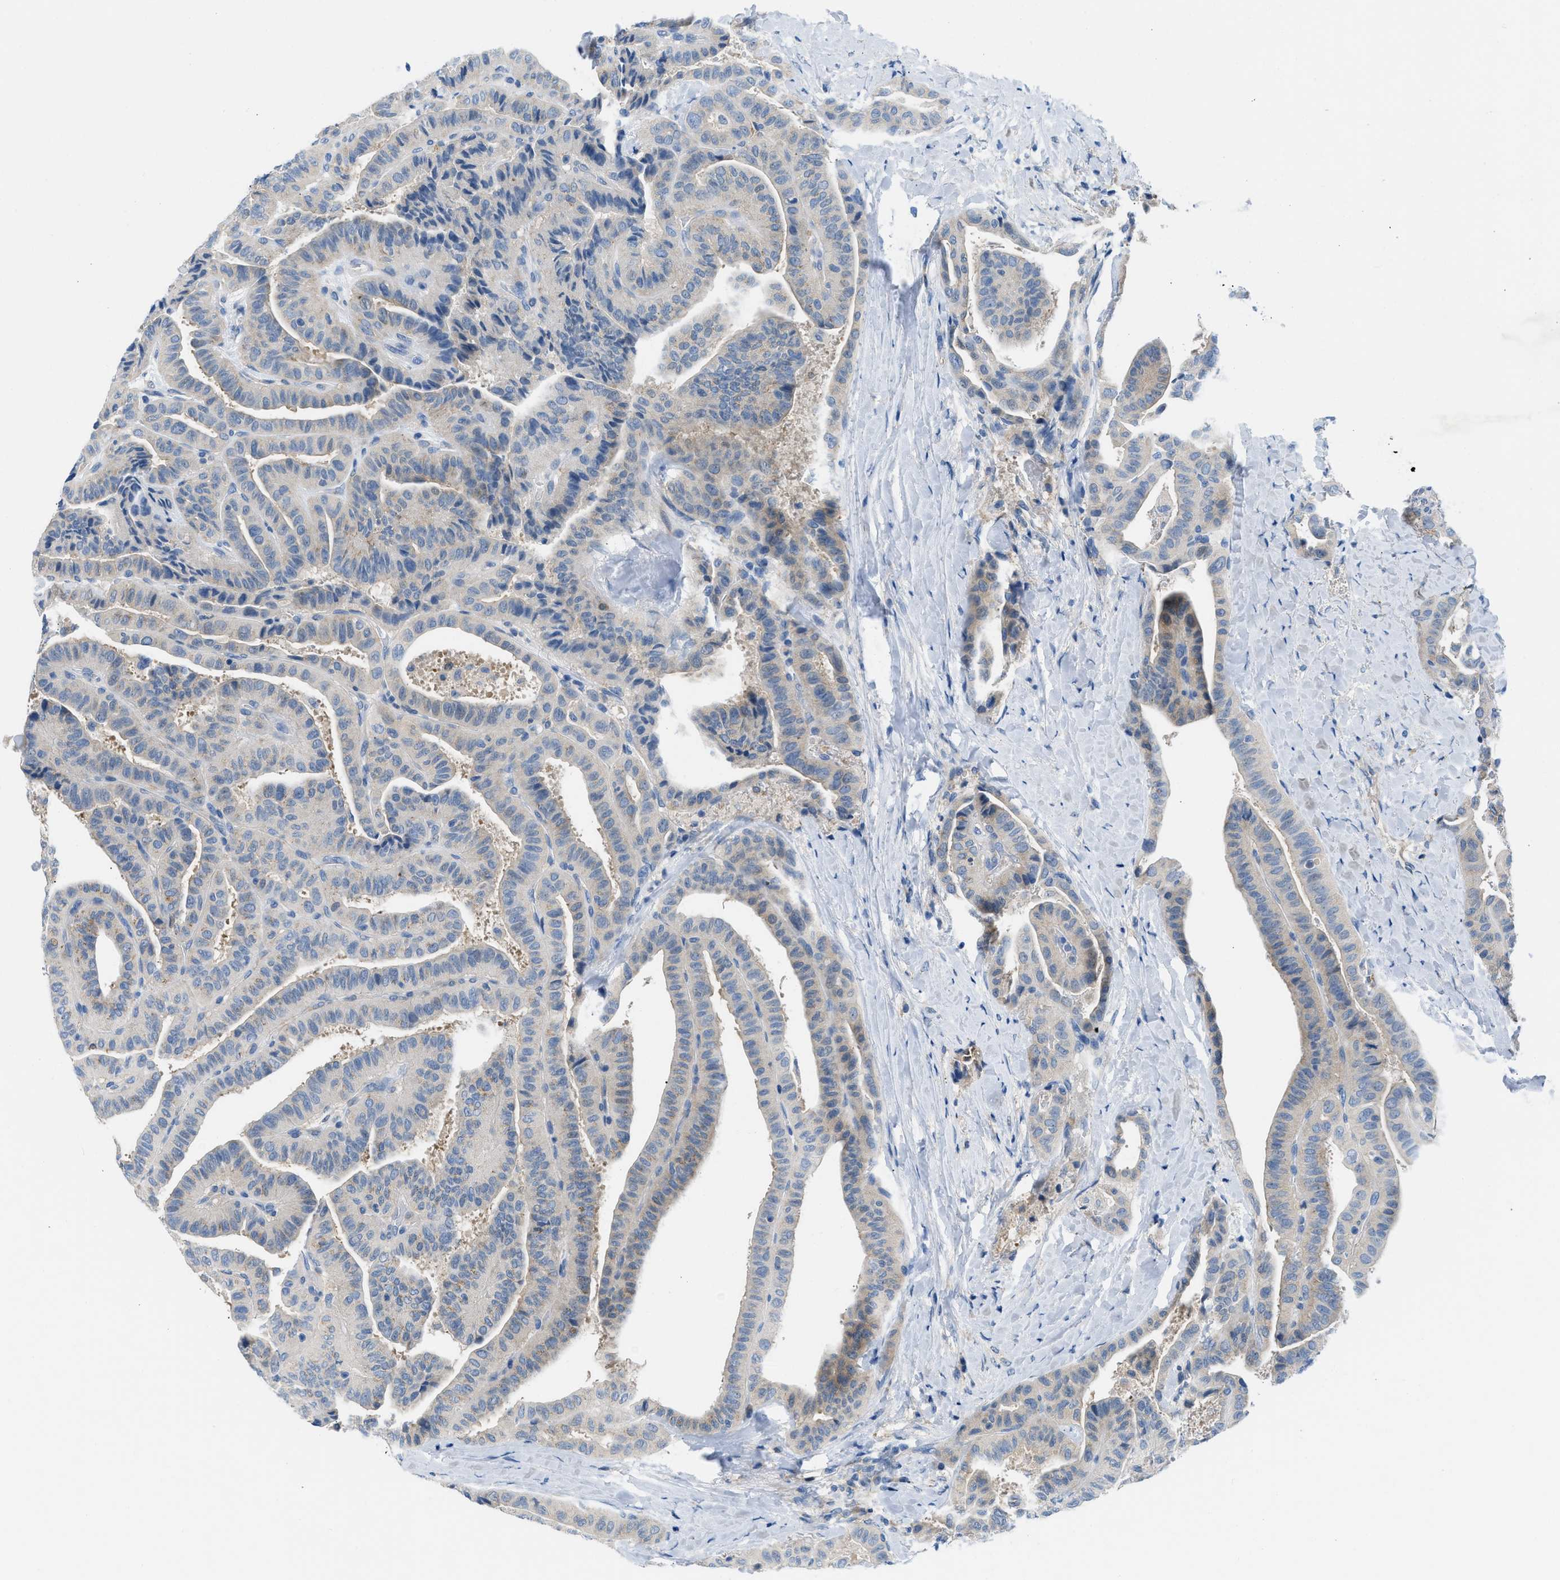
{"staining": {"intensity": "negative", "quantity": "none", "location": "none"}, "tissue": "thyroid cancer", "cell_type": "Tumor cells", "image_type": "cancer", "snomed": [{"axis": "morphology", "description": "Papillary adenocarcinoma, NOS"}, {"axis": "topography", "description": "Thyroid gland"}], "caption": "Tumor cells are negative for protein expression in human thyroid cancer.", "gene": "BNC2", "patient": {"sex": "male", "age": 77}}